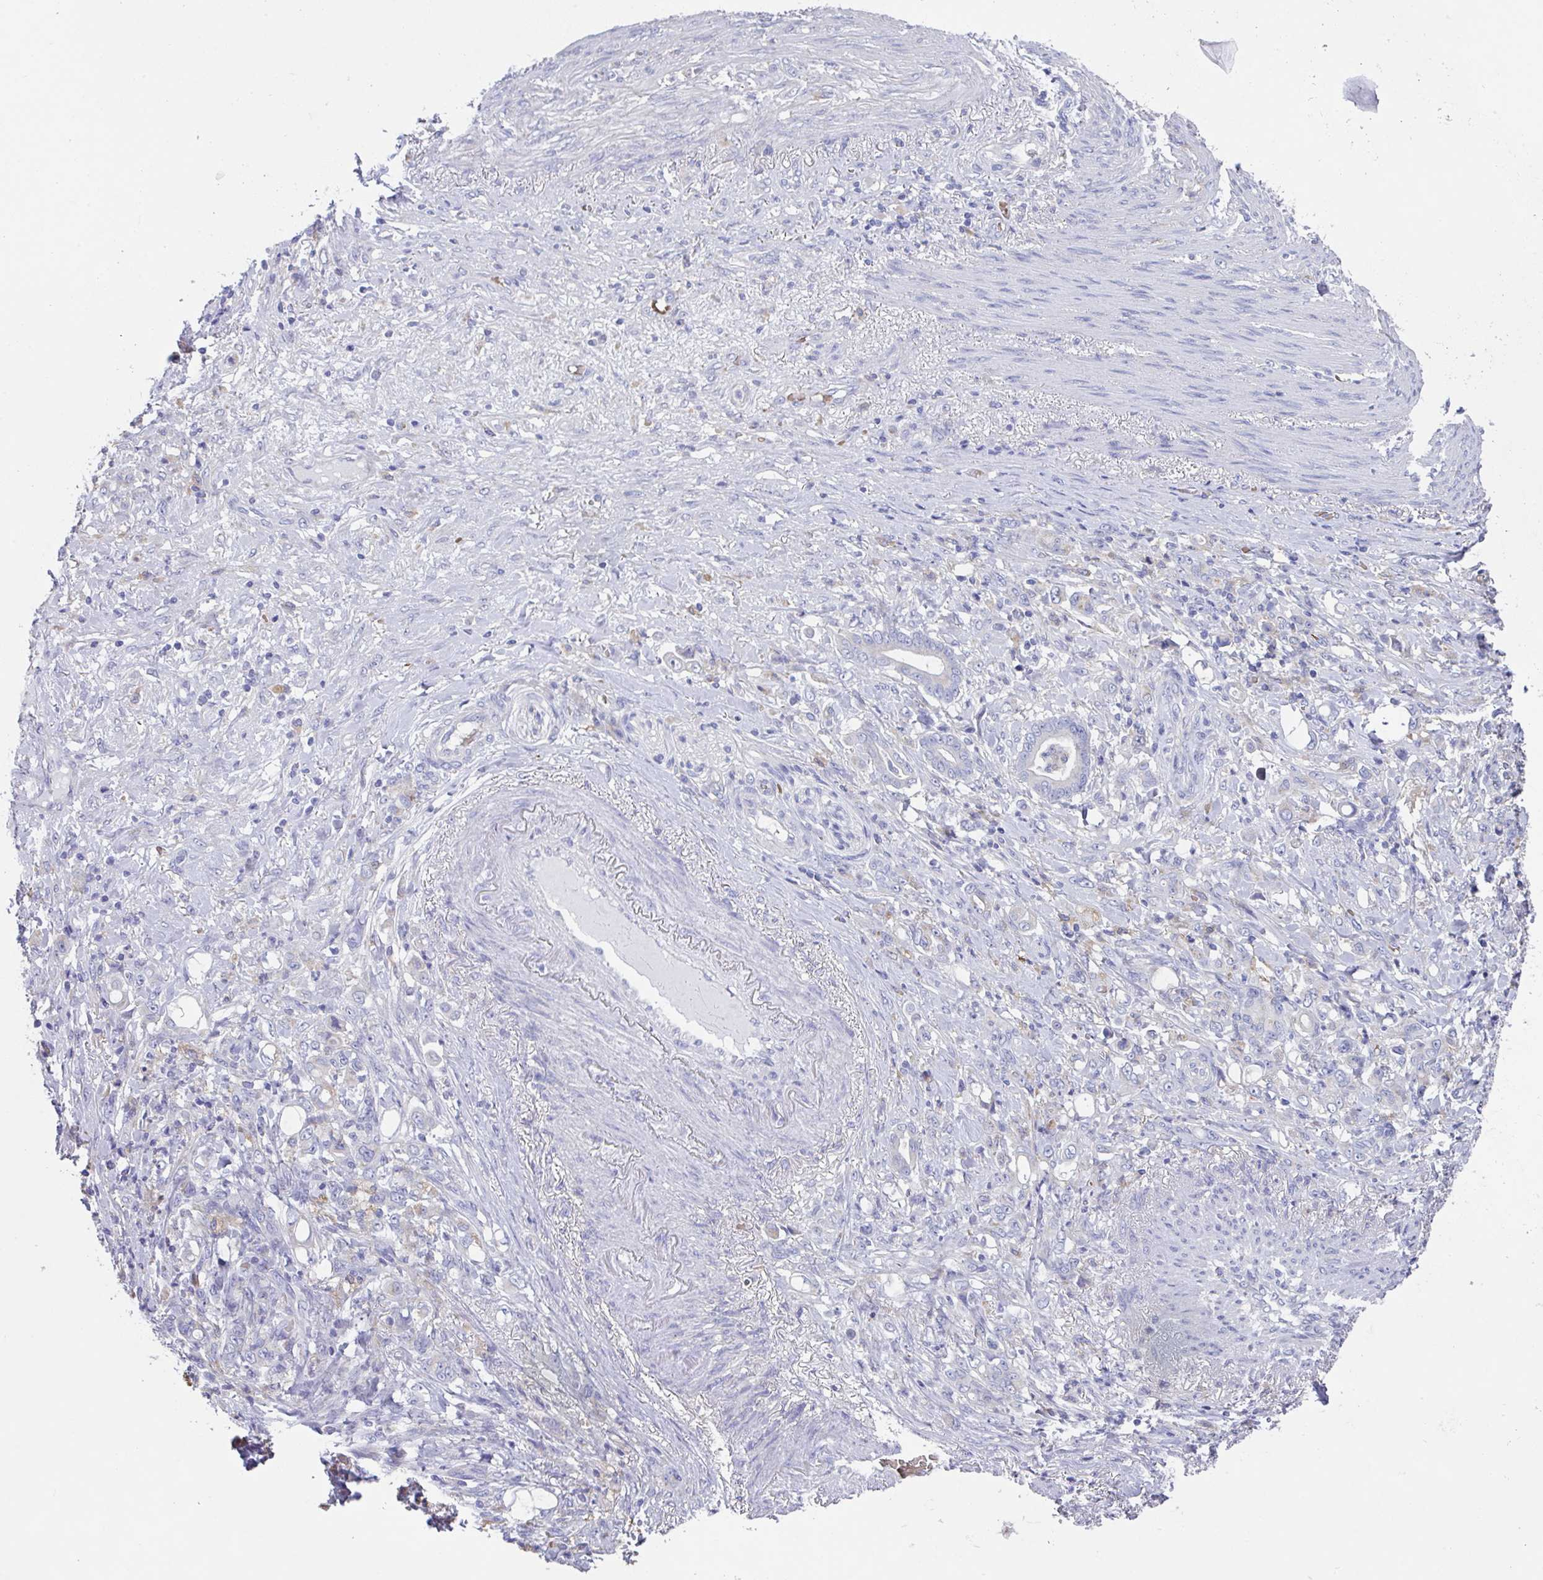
{"staining": {"intensity": "negative", "quantity": "none", "location": "none"}, "tissue": "stomach cancer", "cell_type": "Tumor cells", "image_type": "cancer", "snomed": [{"axis": "morphology", "description": "Adenocarcinoma, NOS"}, {"axis": "topography", "description": "Stomach"}], "caption": "DAB immunohistochemical staining of stomach cancer (adenocarcinoma) reveals no significant positivity in tumor cells.", "gene": "TFAP2C", "patient": {"sex": "female", "age": 79}}